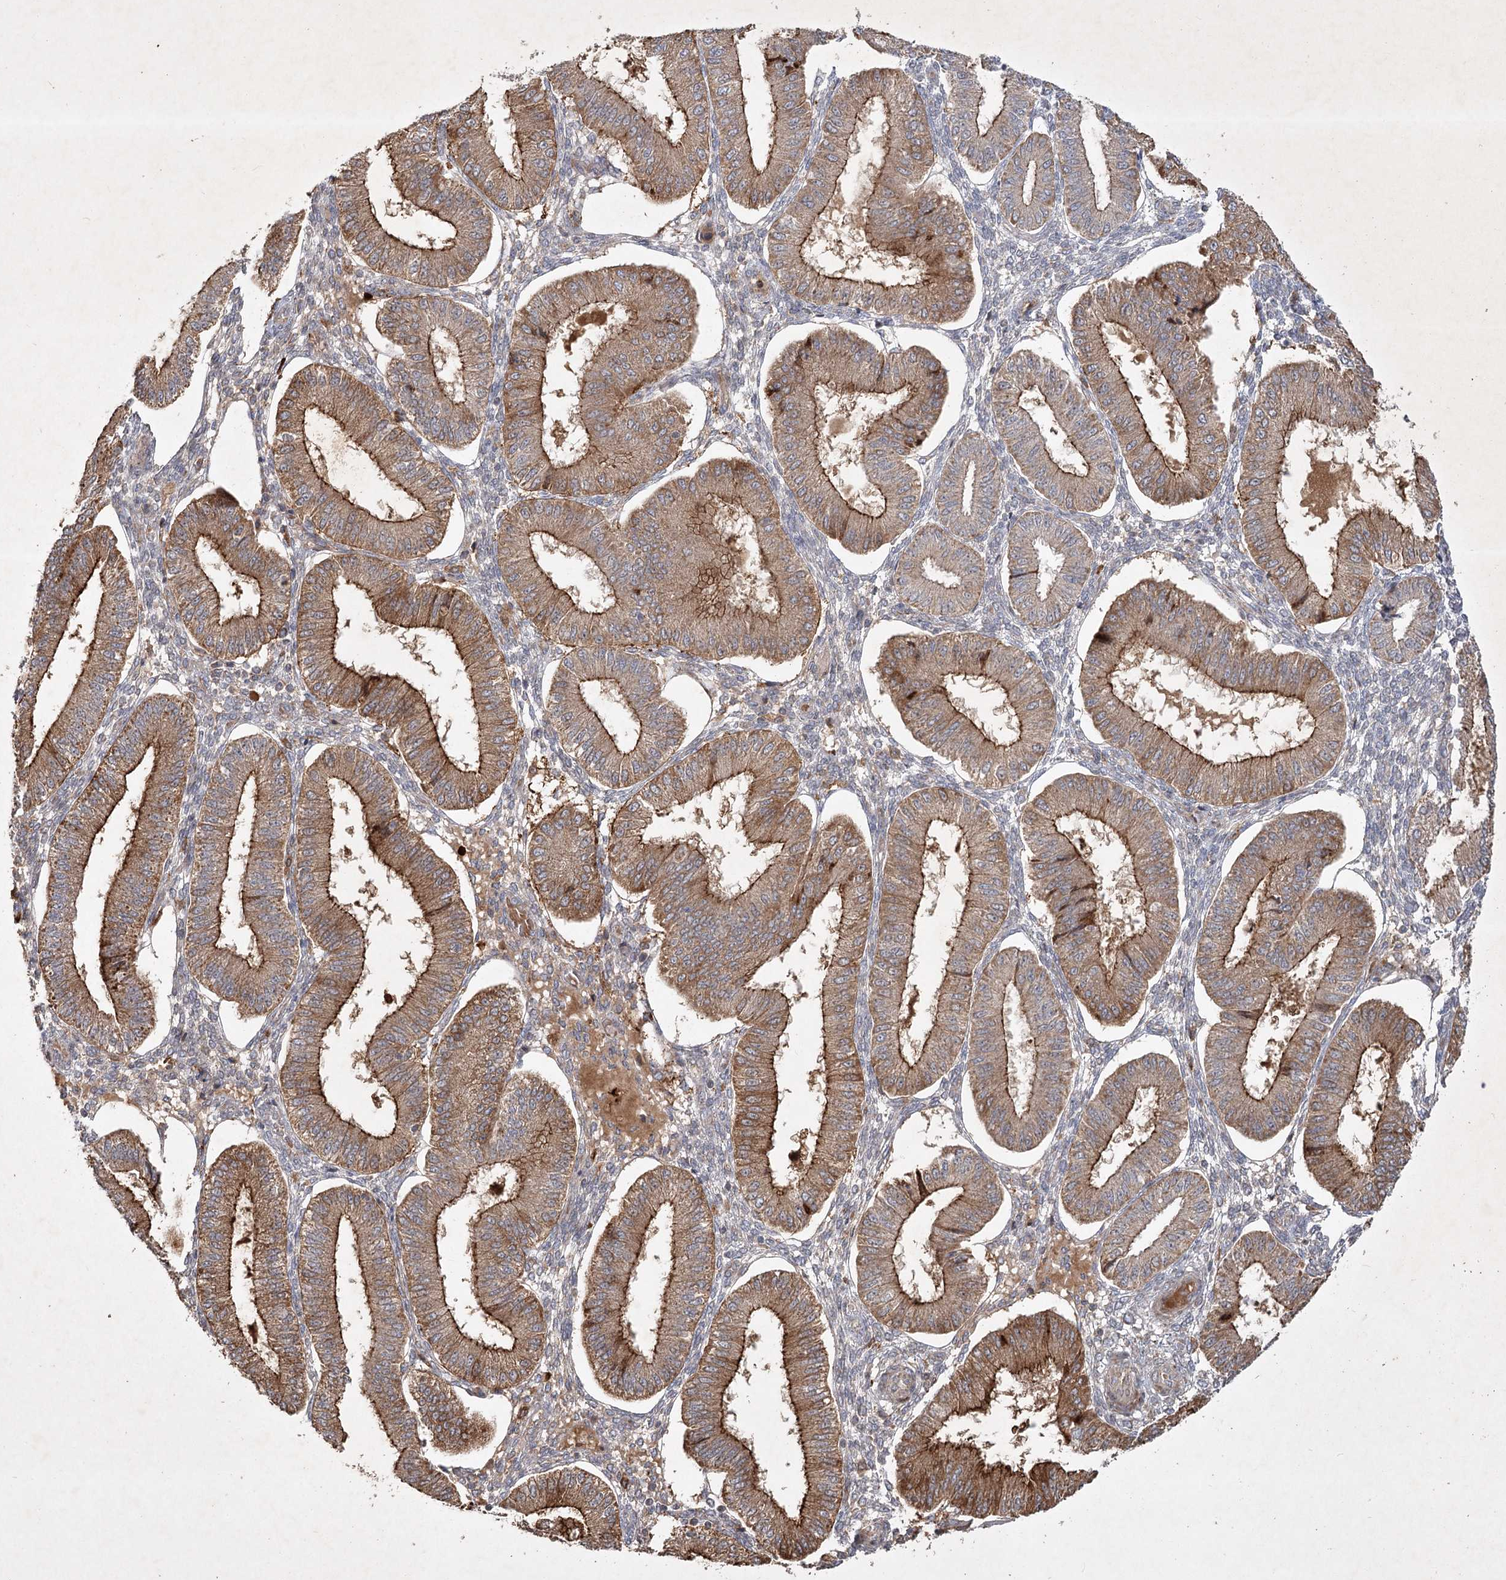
{"staining": {"intensity": "weak", "quantity": "<25%", "location": "cytoplasmic/membranous"}, "tissue": "endometrium", "cell_type": "Cells in endometrial stroma", "image_type": "normal", "snomed": [{"axis": "morphology", "description": "Normal tissue, NOS"}, {"axis": "topography", "description": "Endometrium"}], "caption": "Cells in endometrial stroma show no significant protein staining in normal endometrium. (DAB immunohistochemistry (IHC), high magnification).", "gene": "KBTBD4", "patient": {"sex": "female", "age": 39}}